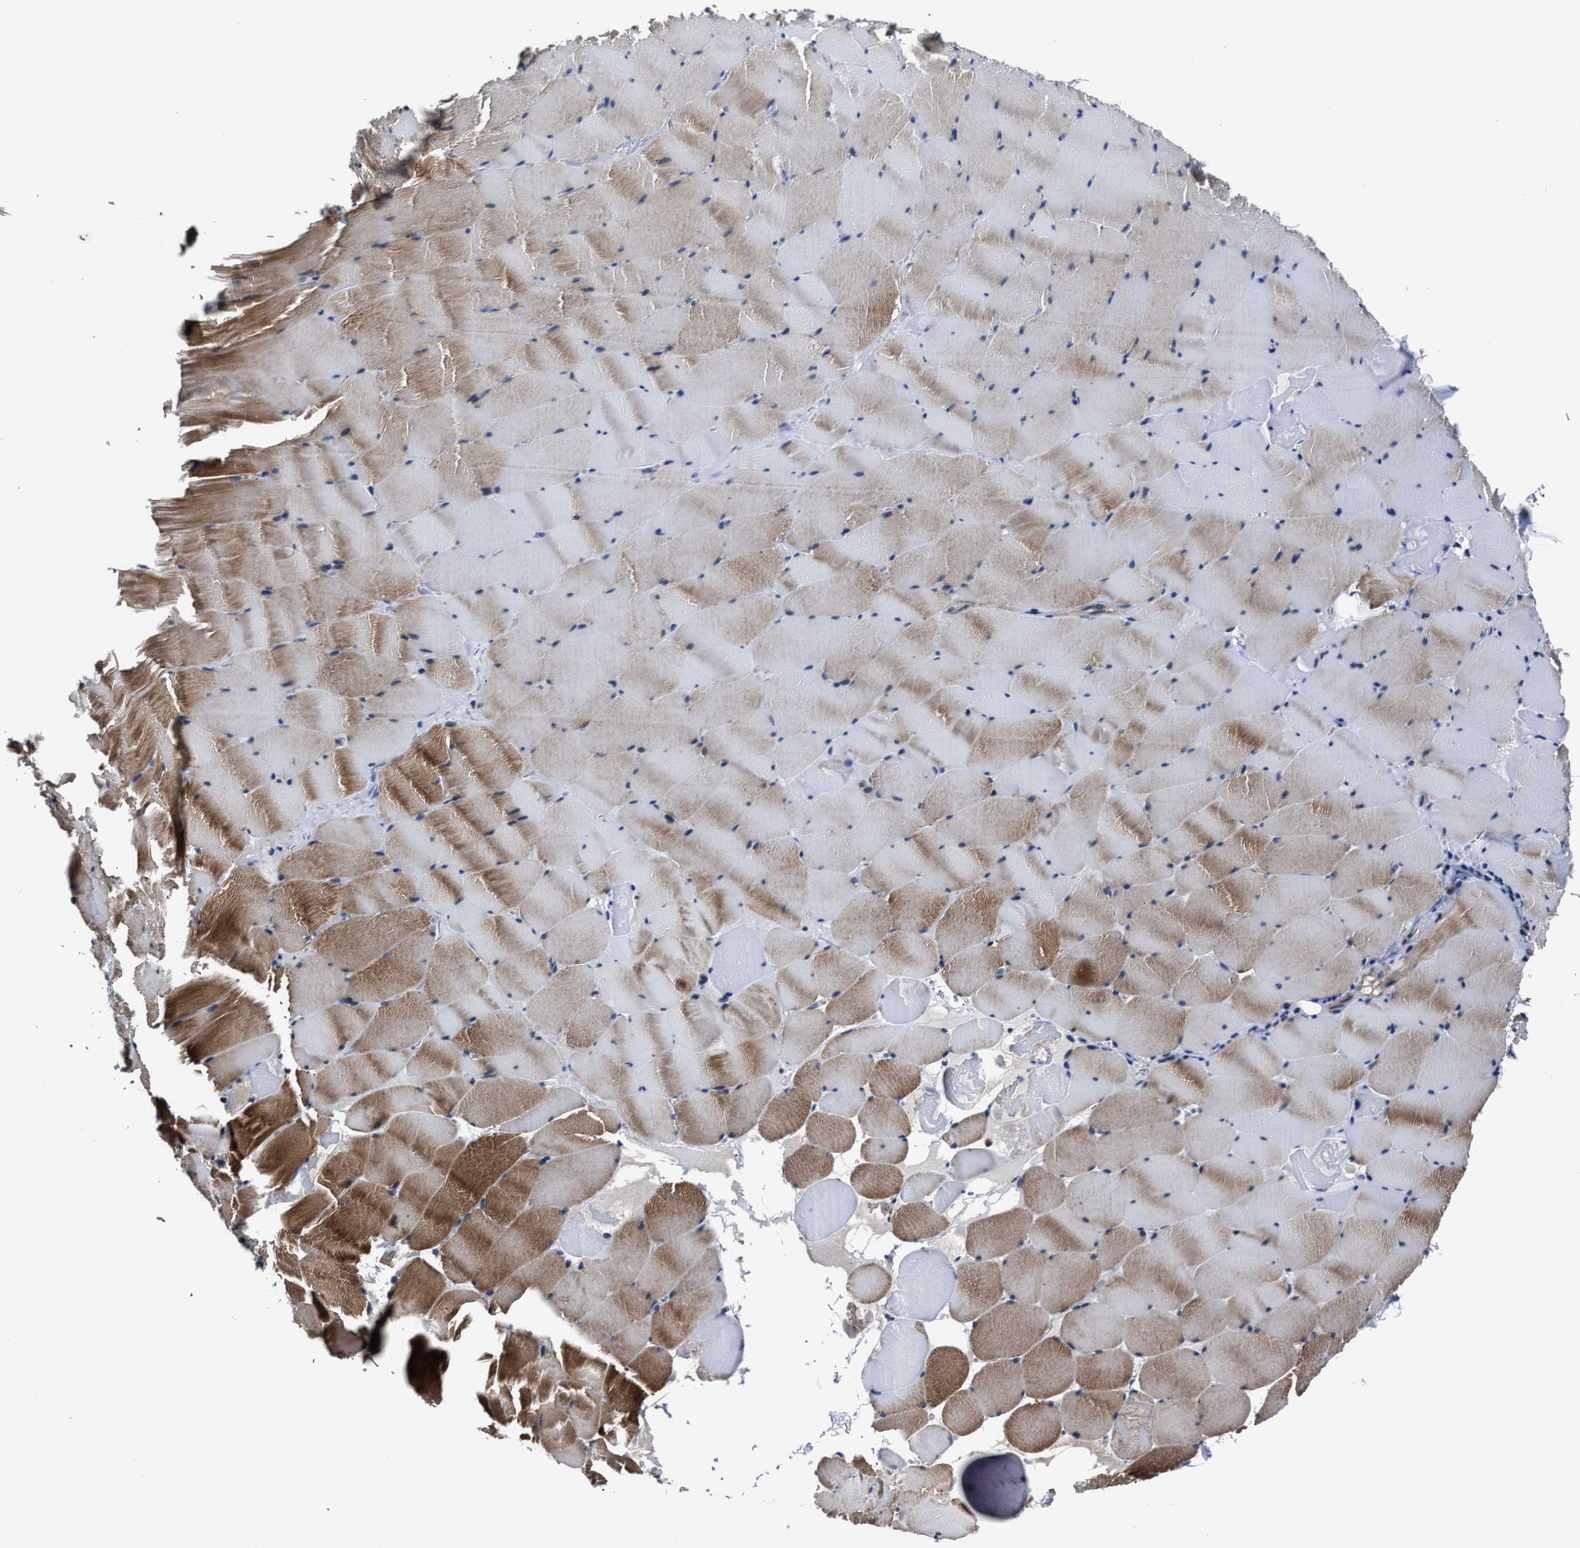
{"staining": {"intensity": "strong", "quantity": "25%-75%", "location": "cytoplasmic/membranous"}, "tissue": "skeletal muscle", "cell_type": "Myocytes", "image_type": "normal", "snomed": [{"axis": "morphology", "description": "Normal tissue, NOS"}, {"axis": "topography", "description": "Skeletal muscle"}], "caption": "Immunohistochemistry (IHC) image of unremarkable skeletal muscle: human skeletal muscle stained using immunohistochemistry shows high levels of strong protein expression localized specifically in the cytoplasmic/membranous of myocytes, appearing as a cytoplasmic/membranous brown color.", "gene": "RSBN1L", "patient": {"sex": "male", "age": 62}}